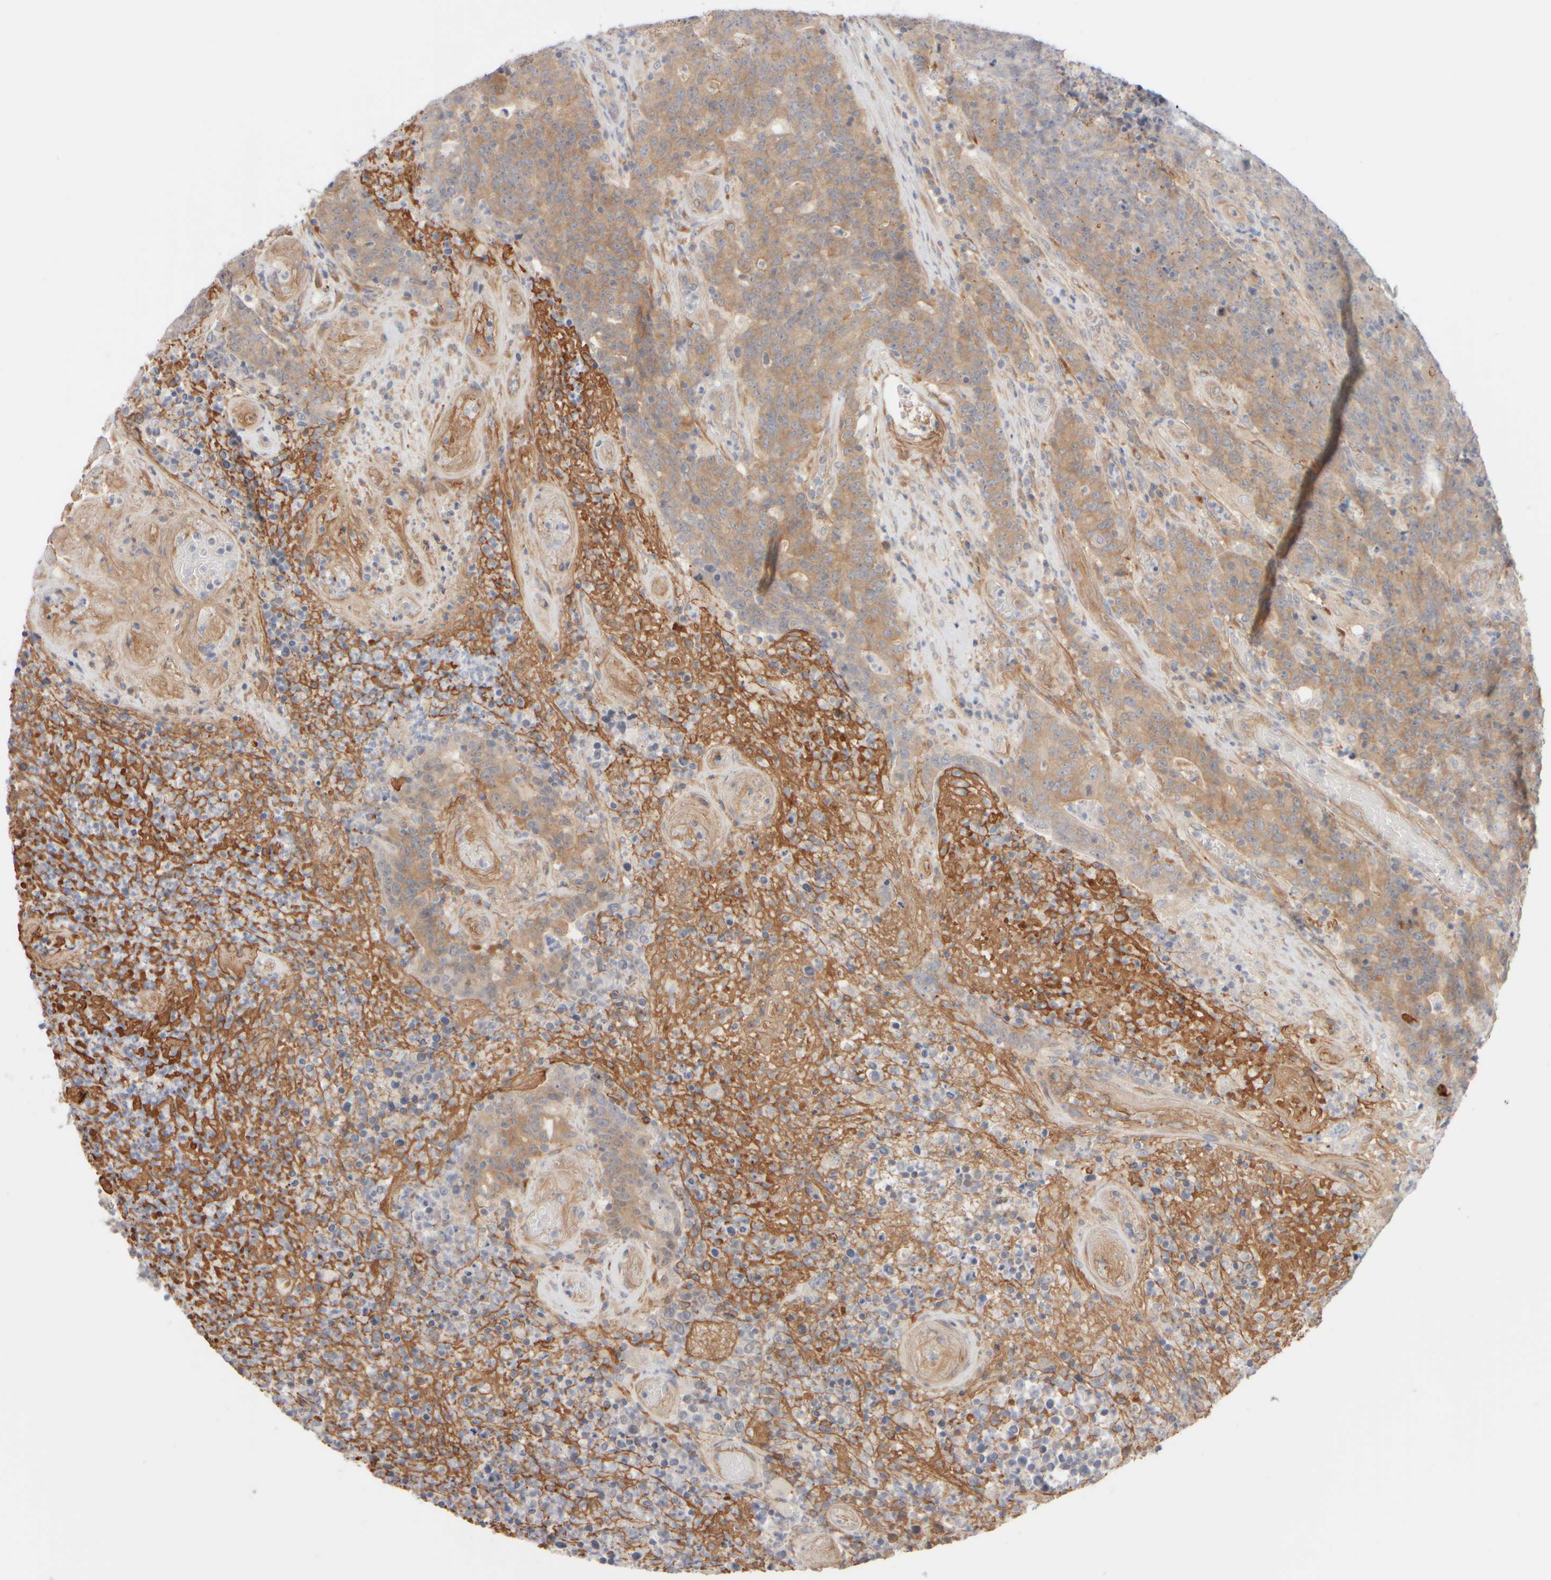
{"staining": {"intensity": "weak", "quantity": ">75%", "location": "cytoplasmic/membranous"}, "tissue": "colorectal cancer", "cell_type": "Tumor cells", "image_type": "cancer", "snomed": [{"axis": "morphology", "description": "Normal tissue, NOS"}, {"axis": "morphology", "description": "Adenocarcinoma, NOS"}, {"axis": "topography", "description": "Colon"}], "caption": "Protein analysis of colorectal cancer (adenocarcinoma) tissue exhibits weak cytoplasmic/membranous expression in about >75% of tumor cells.", "gene": "GOPC", "patient": {"sex": "female", "age": 75}}